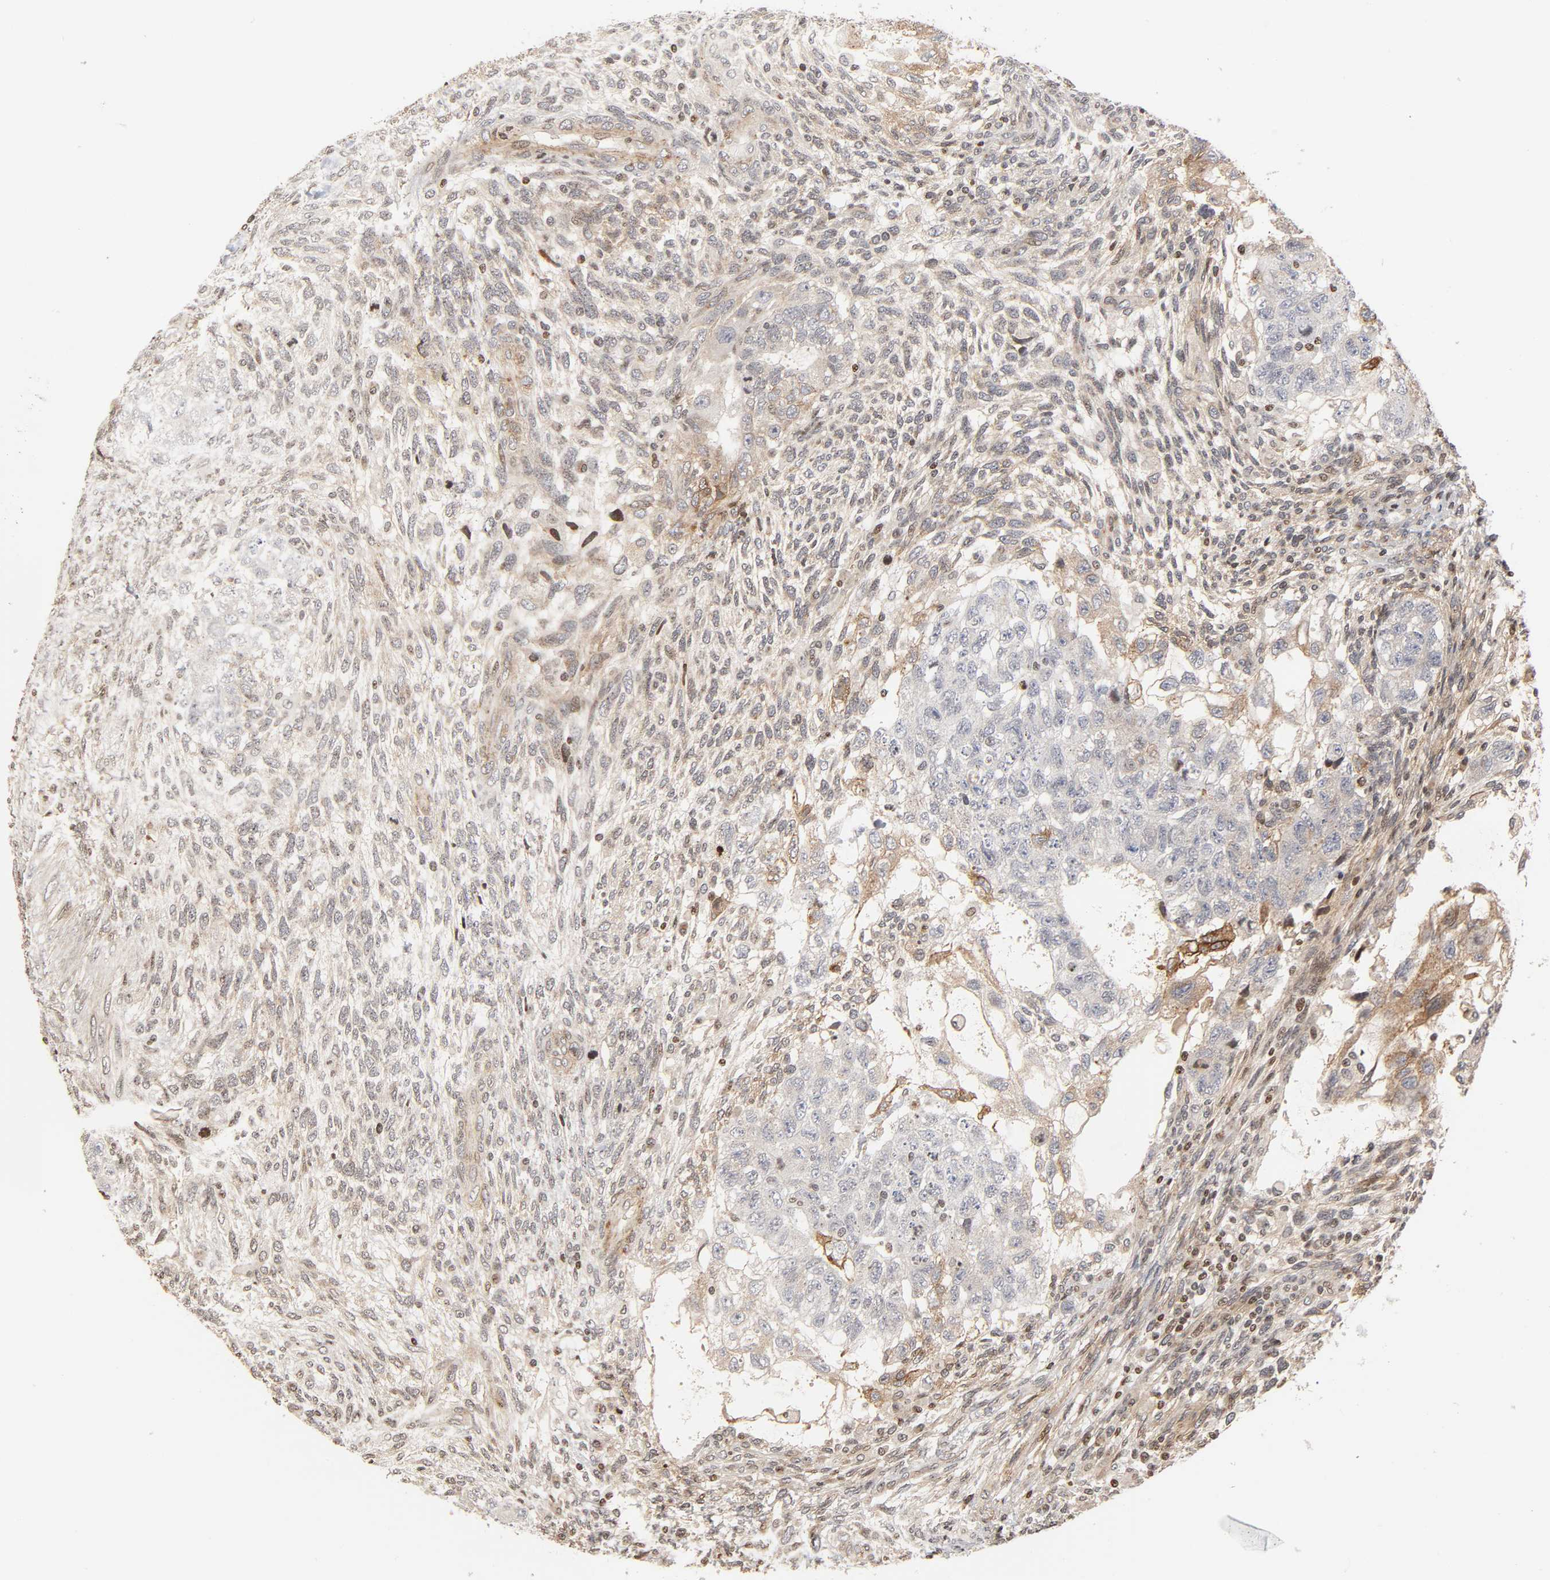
{"staining": {"intensity": "moderate", "quantity": "<25%", "location": "cytoplasmic/membranous"}, "tissue": "testis cancer", "cell_type": "Tumor cells", "image_type": "cancer", "snomed": [{"axis": "morphology", "description": "Normal tissue, NOS"}, {"axis": "morphology", "description": "Carcinoma, Embryonal, NOS"}, {"axis": "topography", "description": "Testis"}], "caption": "Human embryonal carcinoma (testis) stained with a brown dye shows moderate cytoplasmic/membranous positive positivity in about <25% of tumor cells.", "gene": "ITGAV", "patient": {"sex": "male", "age": 36}}